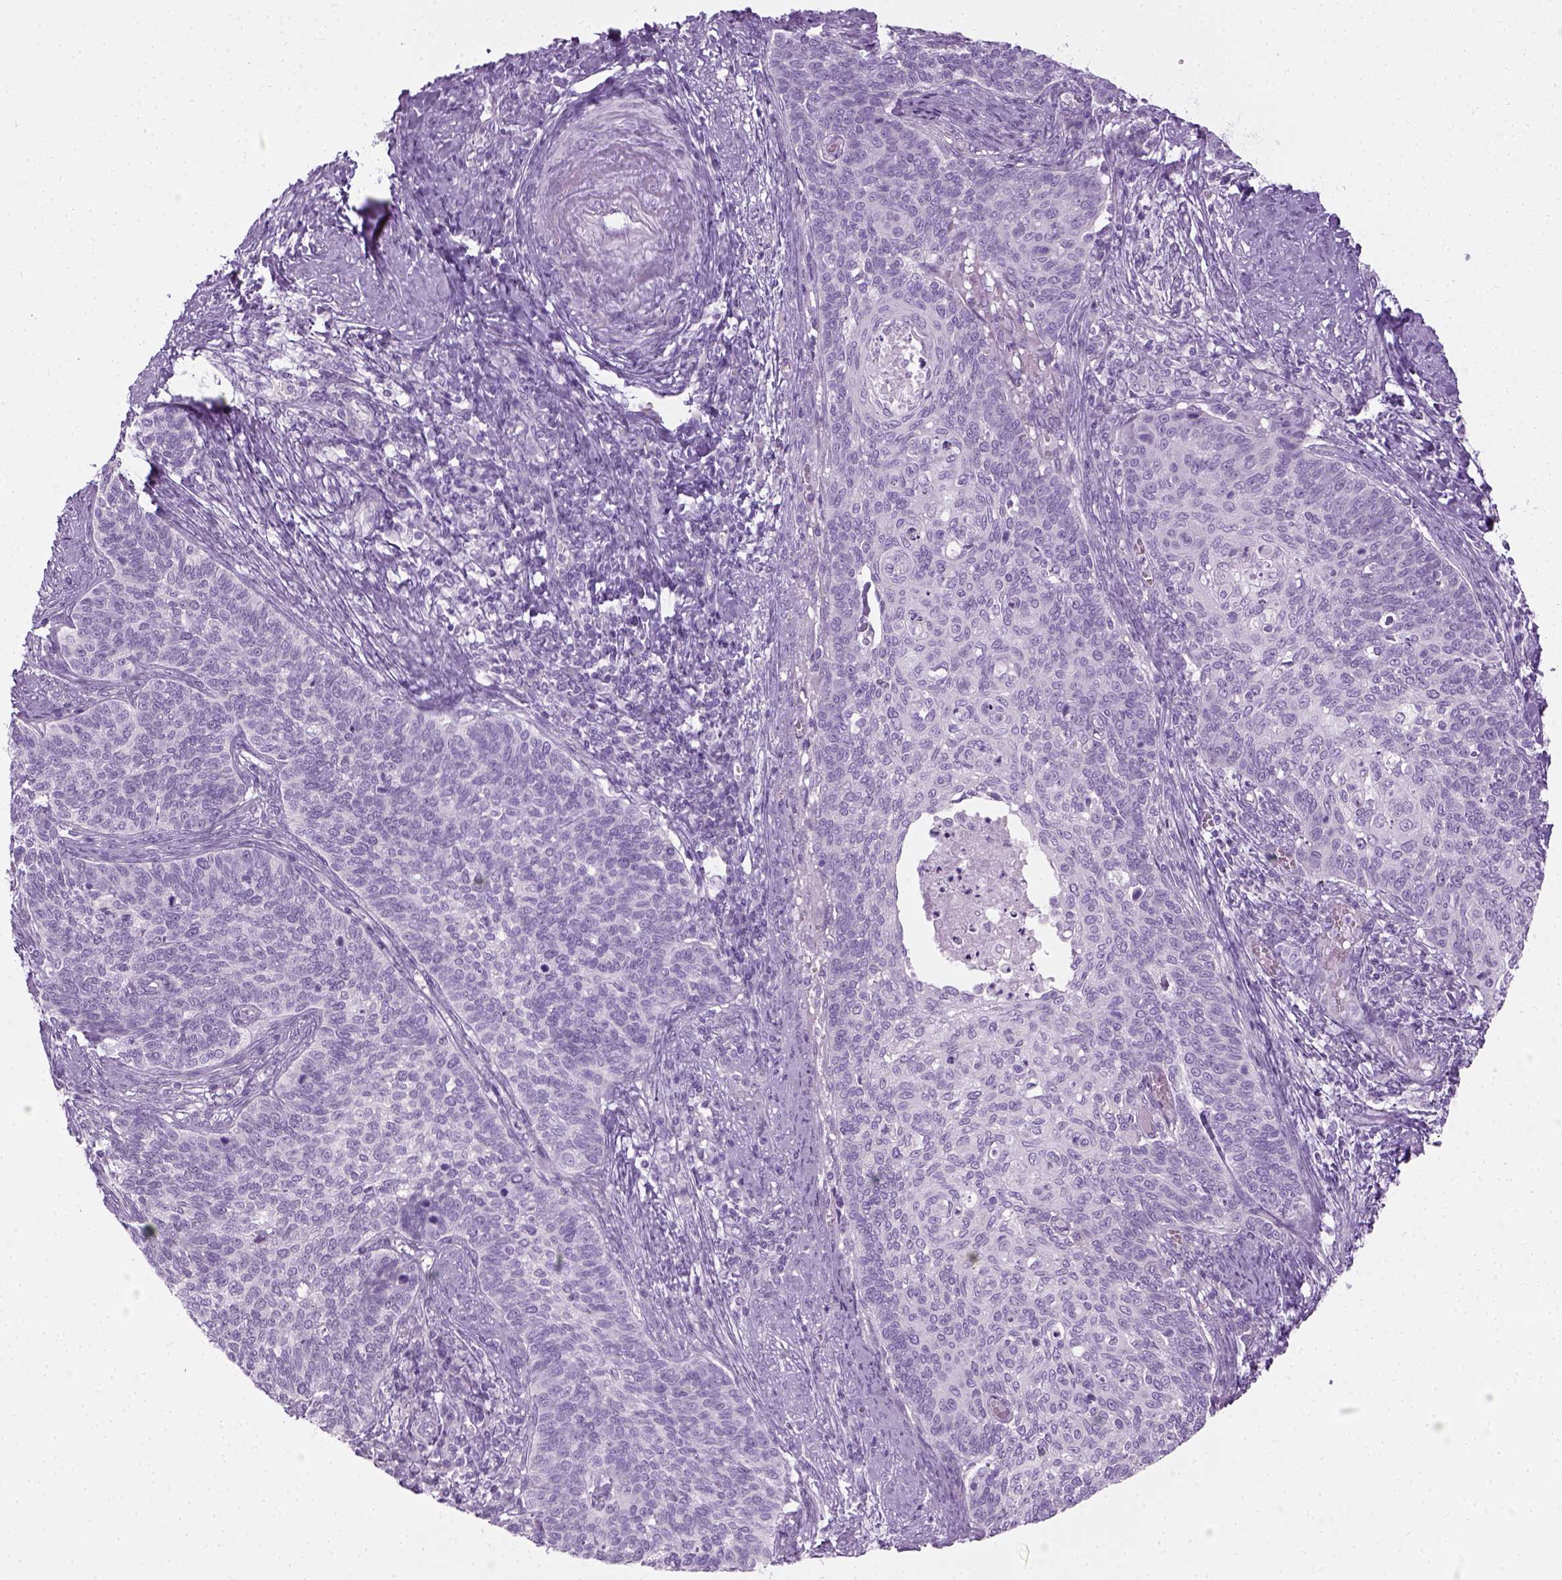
{"staining": {"intensity": "negative", "quantity": "none", "location": "none"}, "tissue": "cervical cancer", "cell_type": "Tumor cells", "image_type": "cancer", "snomed": [{"axis": "morphology", "description": "Normal tissue, NOS"}, {"axis": "morphology", "description": "Squamous cell carcinoma, NOS"}, {"axis": "topography", "description": "Cervix"}], "caption": "A high-resolution histopathology image shows immunohistochemistry staining of squamous cell carcinoma (cervical), which shows no significant staining in tumor cells.", "gene": "CIBAR2", "patient": {"sex": "female", "age": 39}}